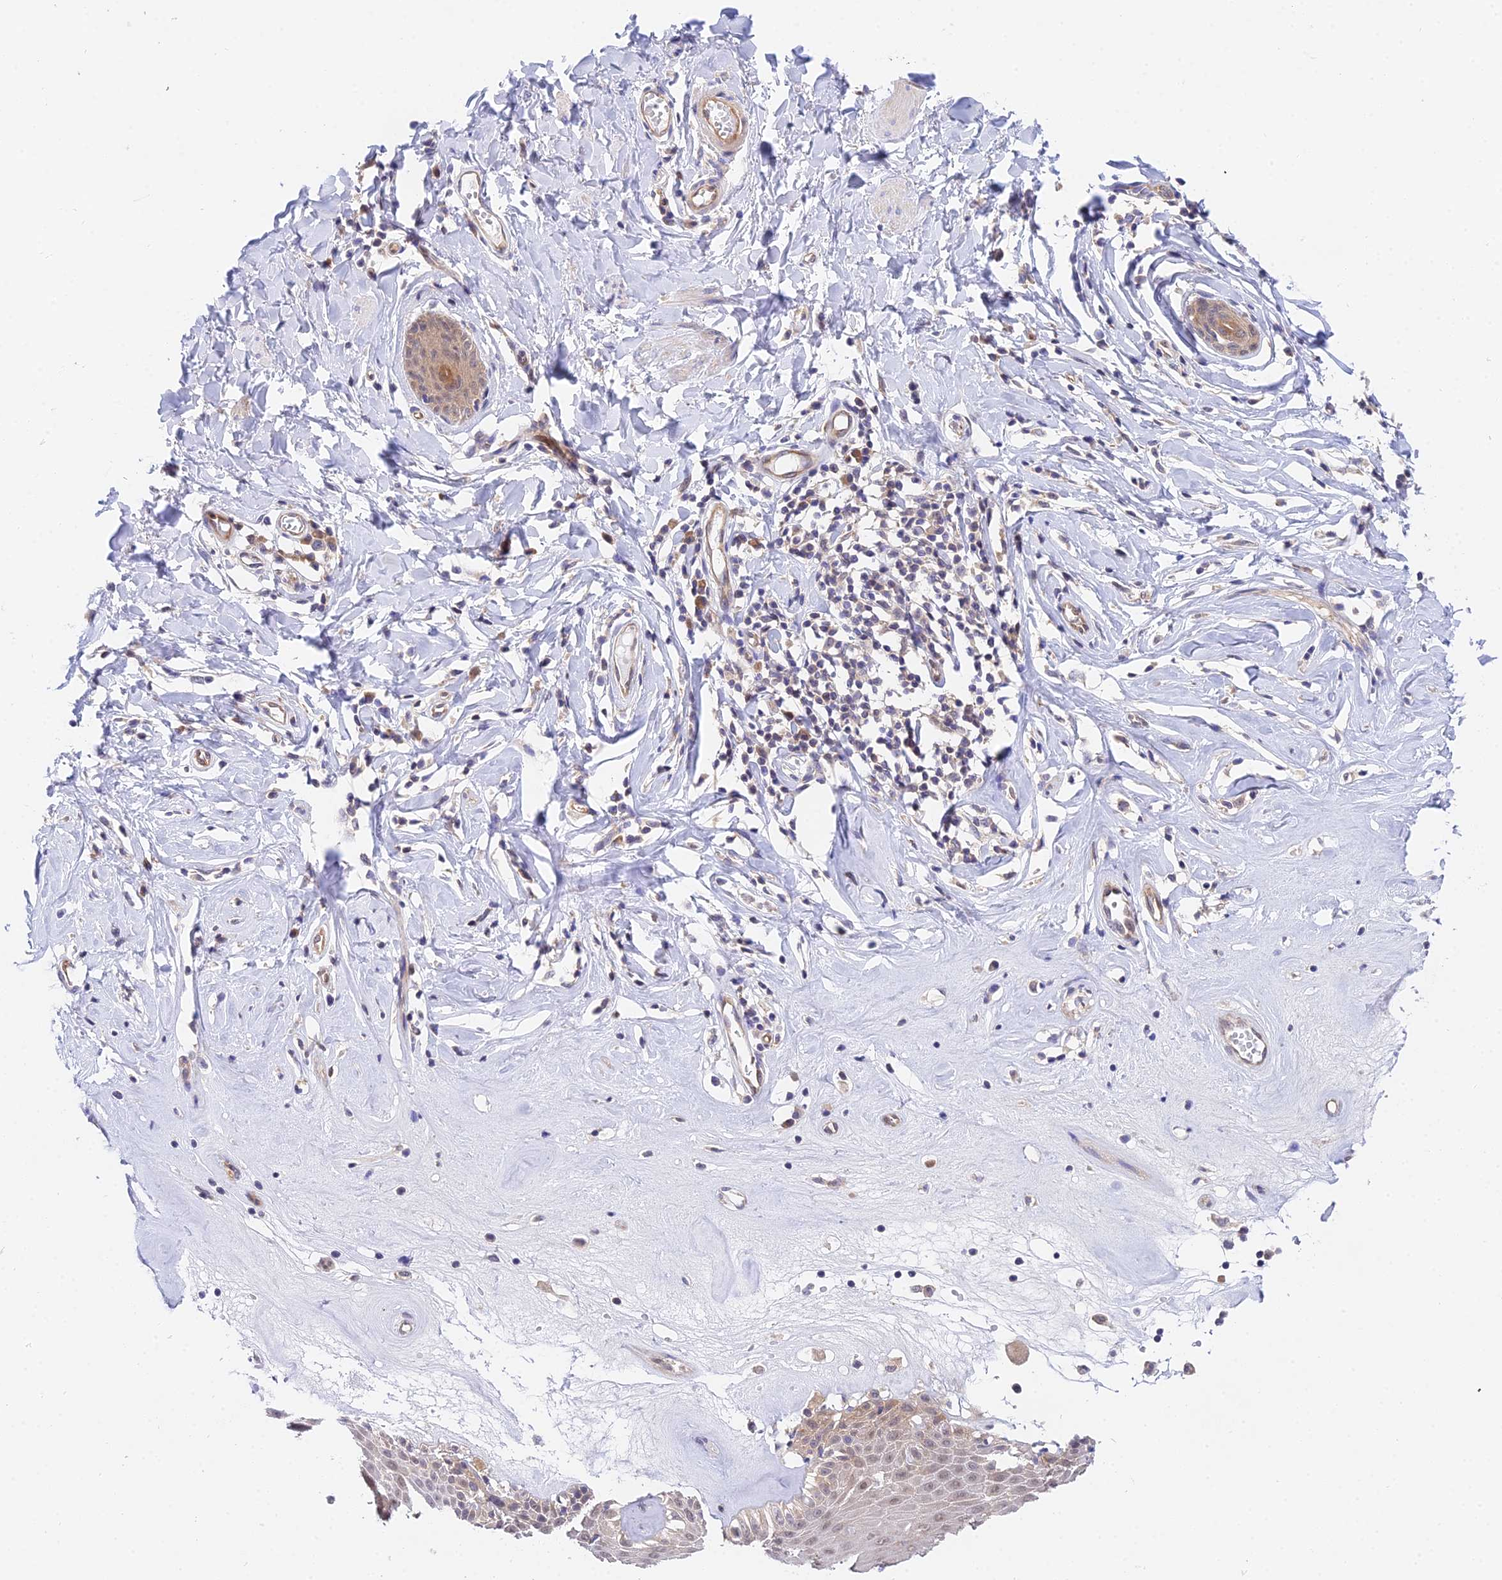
{"staining": {"intensity": "weak", "quantity": "<25%", "location": "cytoplasmic/membranous,nuclear"}, "tissue": "skin", "cell_type": "Epidermal cells", "image_type": "normal", "snomed": [{"axis": "morphology", "description": "Normal tissue, NOS"}, {"axis": "morphology", "description": "Inflammation, NOS"}, {"axis": "topography", "description": "Vulva"}], "caption": "The micrograph shows no significant expression in epidermal cells of skin. Brightfield microscopy of immunohistochemistry stained with DAB (brown) and hematoxylin (blue), captured at high magnification.", "gene": "PPP2R2A", "patient": {"sex": "female", "age": 84}}